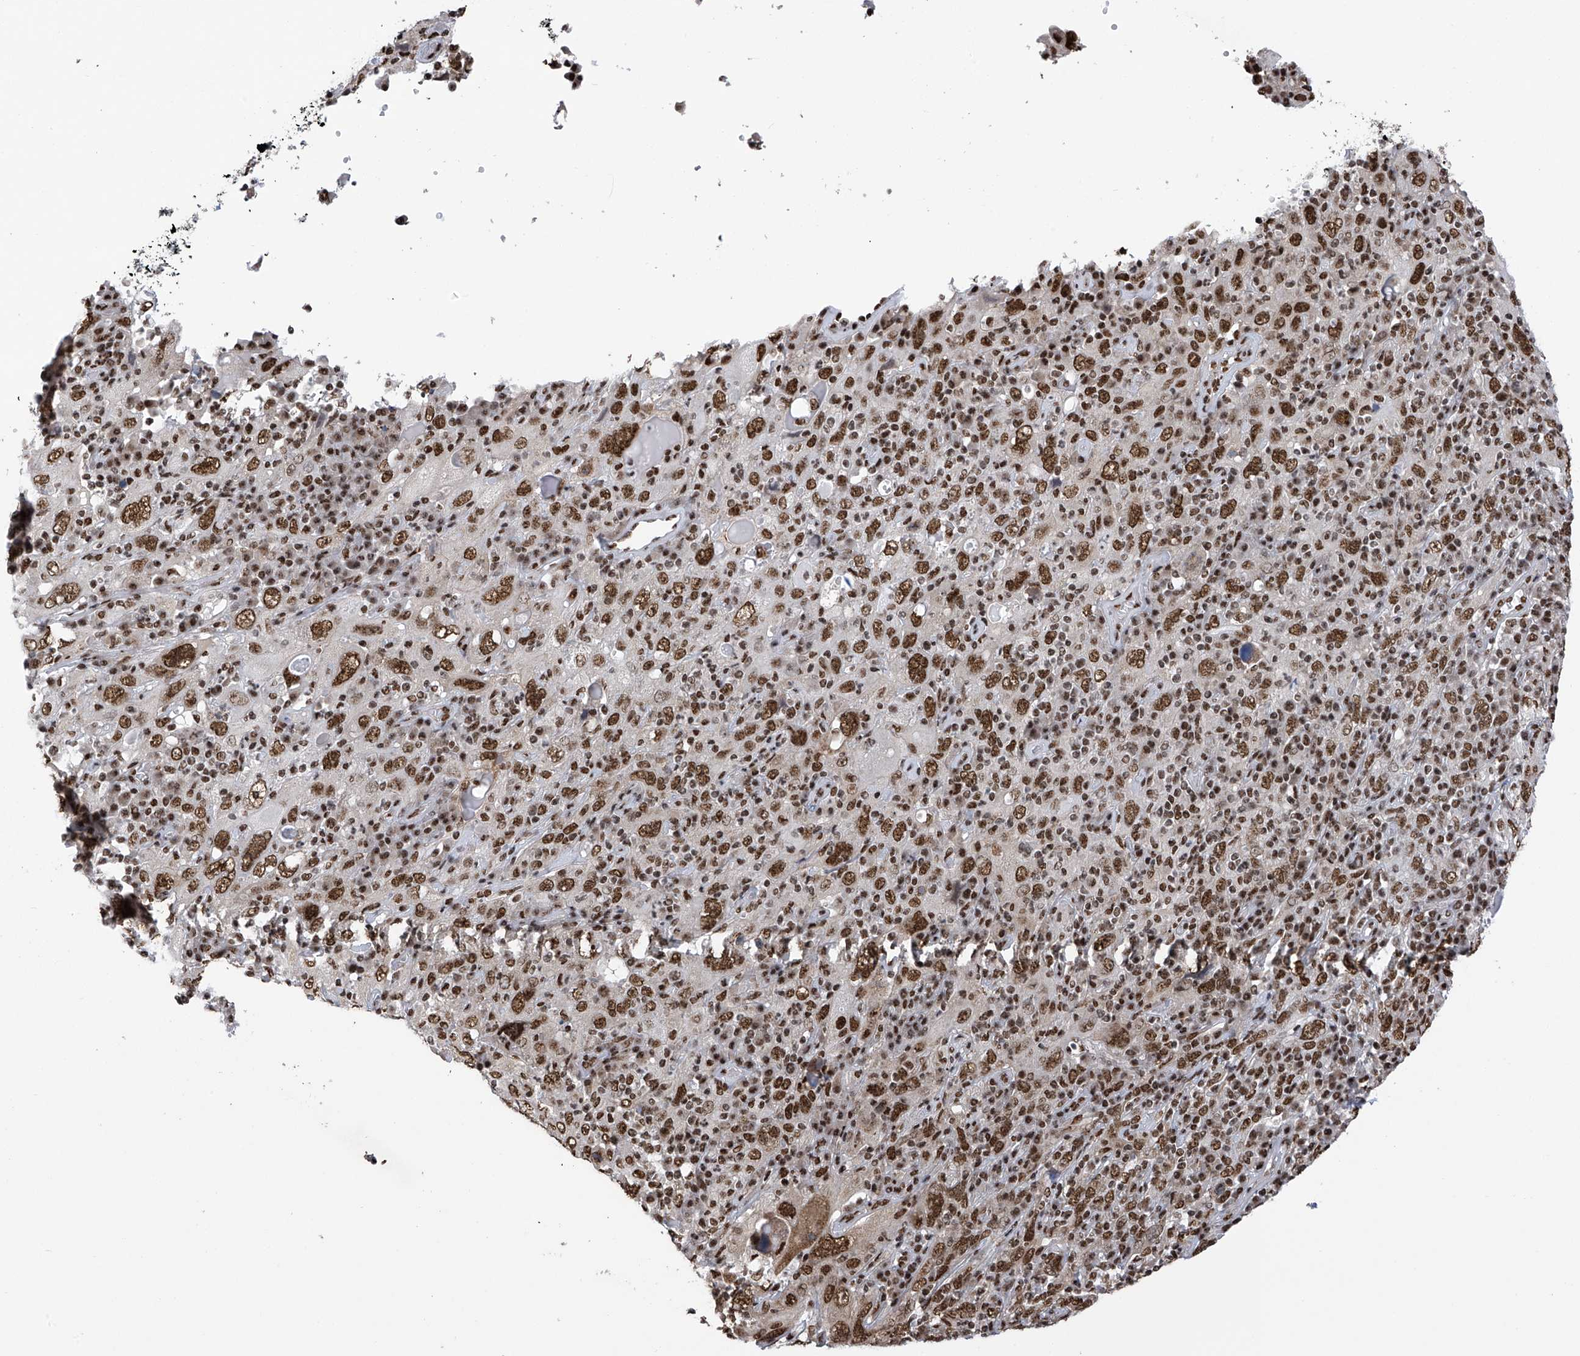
{"staining": {"intensity": "strong", "quantity": "25%-75%", "location": "nuclear"}, "tissue": "cervical cancer", "cell_type": "Tumor cells", "image_type": "cancer", "snomed": [{"axis": "morphology", "description": "Squamous cell carcinoma, NOS"}, {"axis": "topography", "description": "Cervix"}], "caption": "Immunohistochemical staining of squamous cell carcinoma (cervical) shows high levels of strong nuclear protein positivity in approximately 25%-75% of tumor cells.", "gene": "APLF", "patient": {"sex": "female", "age": 46}}